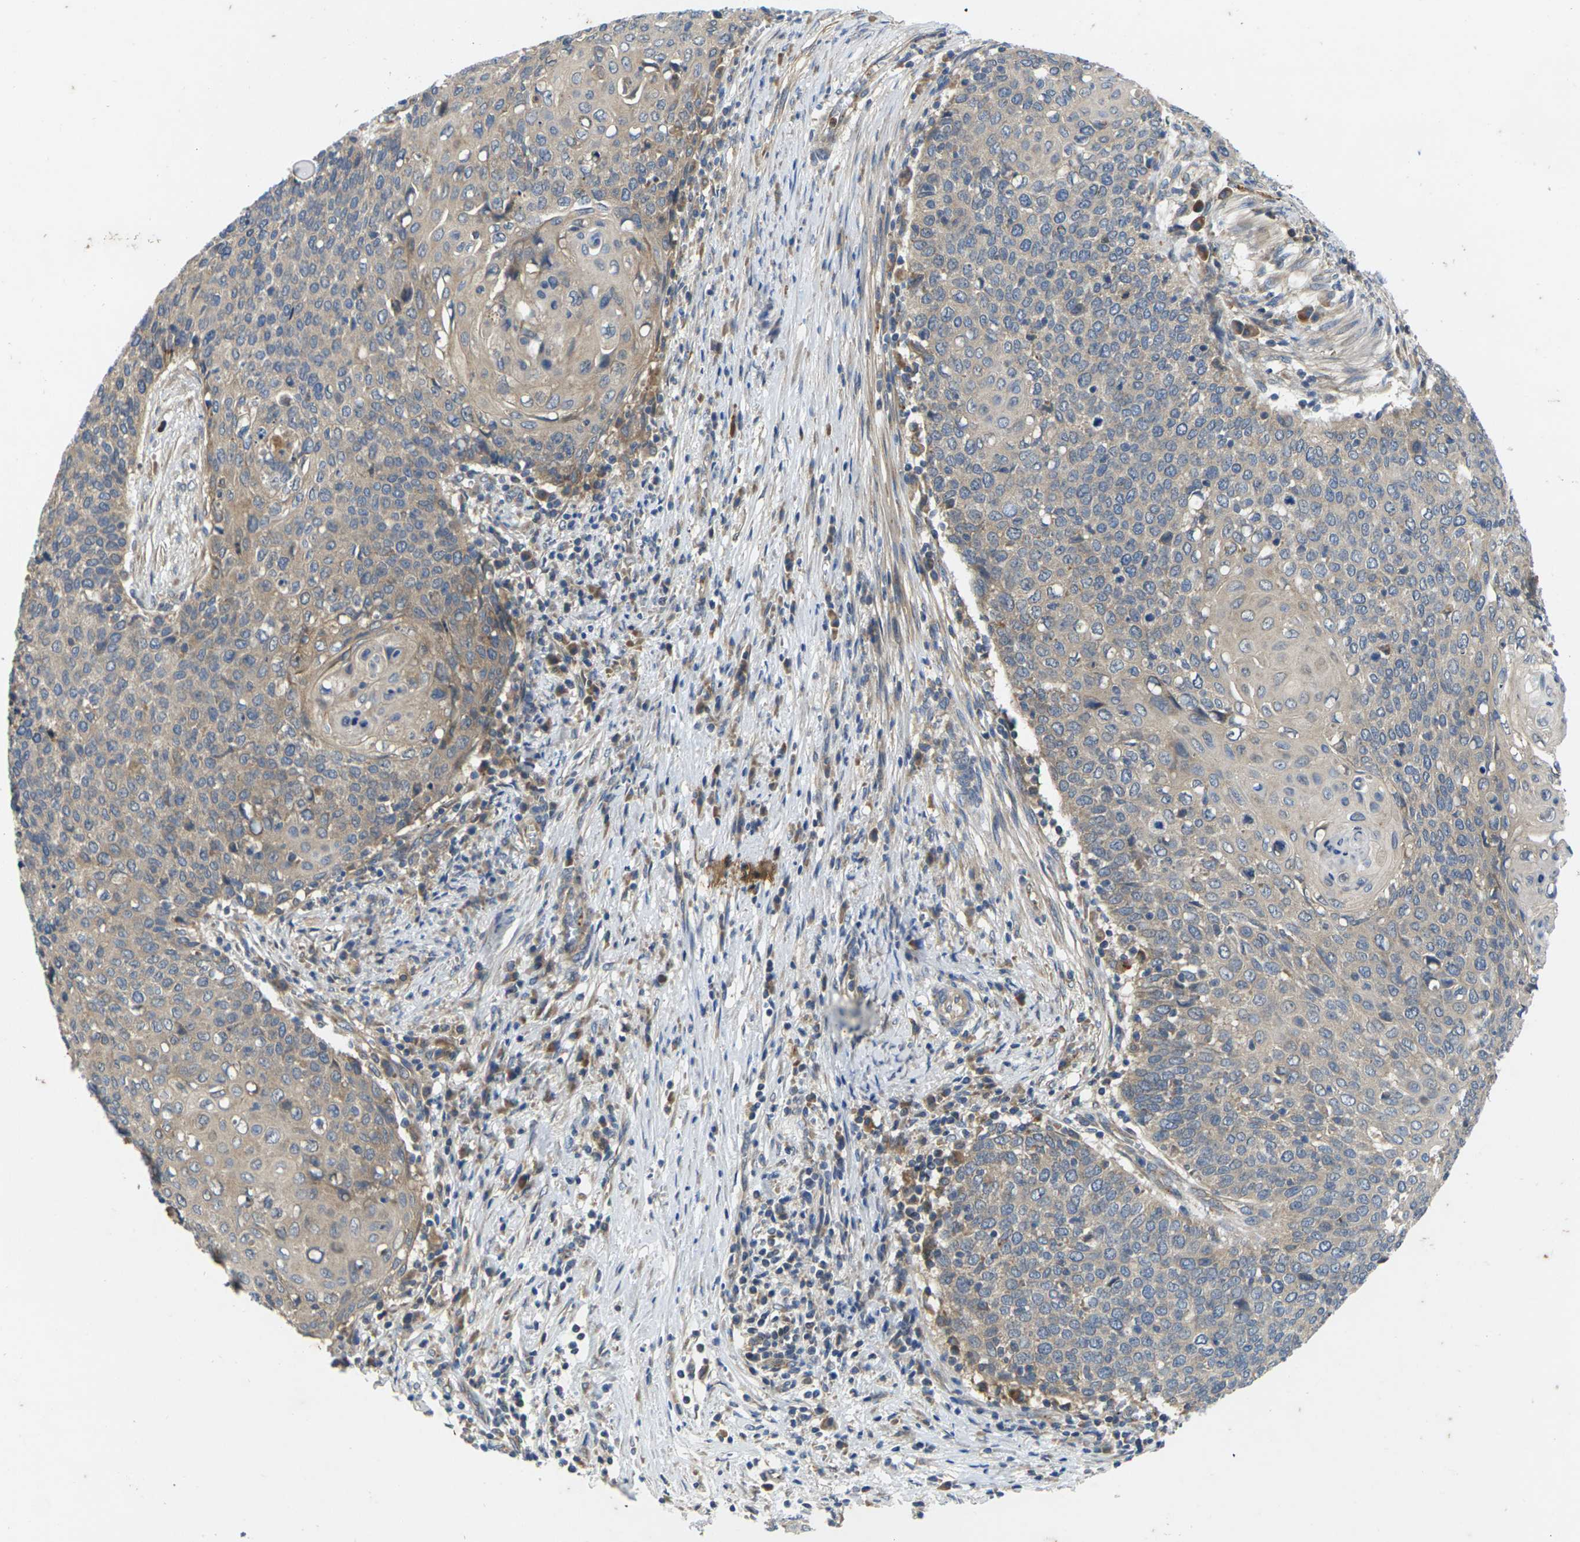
{"staining": {"intensity": "weak", "quantity": ">75%", "location": "cytoplasmic/membranous"}, "tissue": "cervical cancer", "cell_type": "Tumor cells", "image_type": "cancer", "snomed": [{"axis": "morphology", "description": "Squamous cell carcinoma, NOS"}, {"axis": "topography", "description": "Cervix"}], "caption": "Tumor cells demonstrate weak cytoplasmic/membranous staining in about >75% of cells in cervical cancer.", "gene": "KIF1B", "patient": {"sex": "female", "age": 39}}